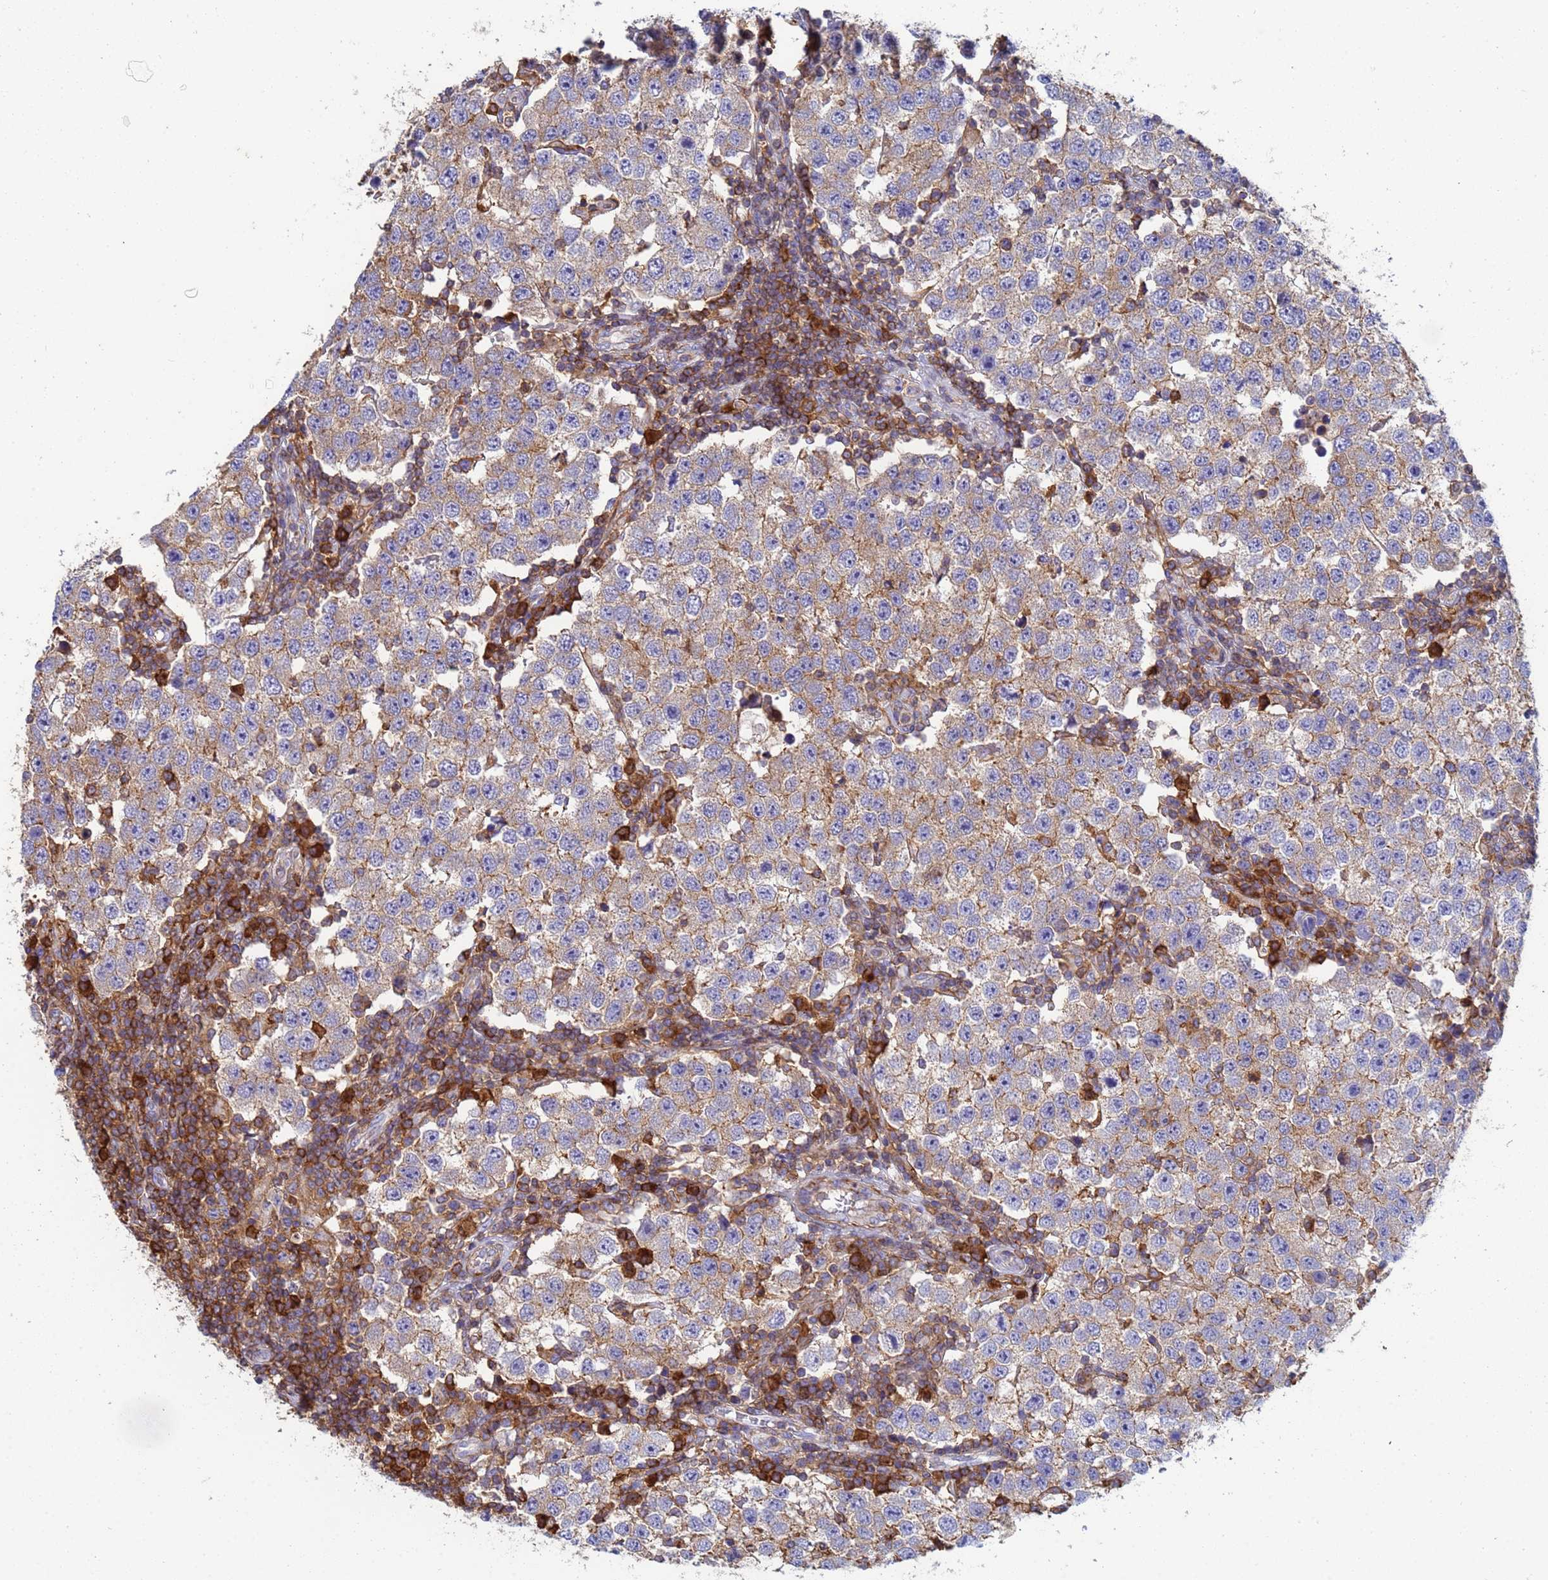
{"staining": {"intensity": "moderate", "quantity": "25%-75%", "location": "cytoplasmic/membranous"}, "tissue": "testis cancer", "cell_type": "Tumor cells", "image_type": "cancer", "snomed": [{"axis": "morphology", "description": "Seminoma, NOS"}, {"axis": "topography", "description": "Testis"}], "caption": "Testis seminoma stained for a protein (brown) shows moderate cytoplasmic/membranous positive positivity in about 25%-75% of tumor cells.", "gene": "ZNG1B", "patient": {"sex": "male", "age": 34}}